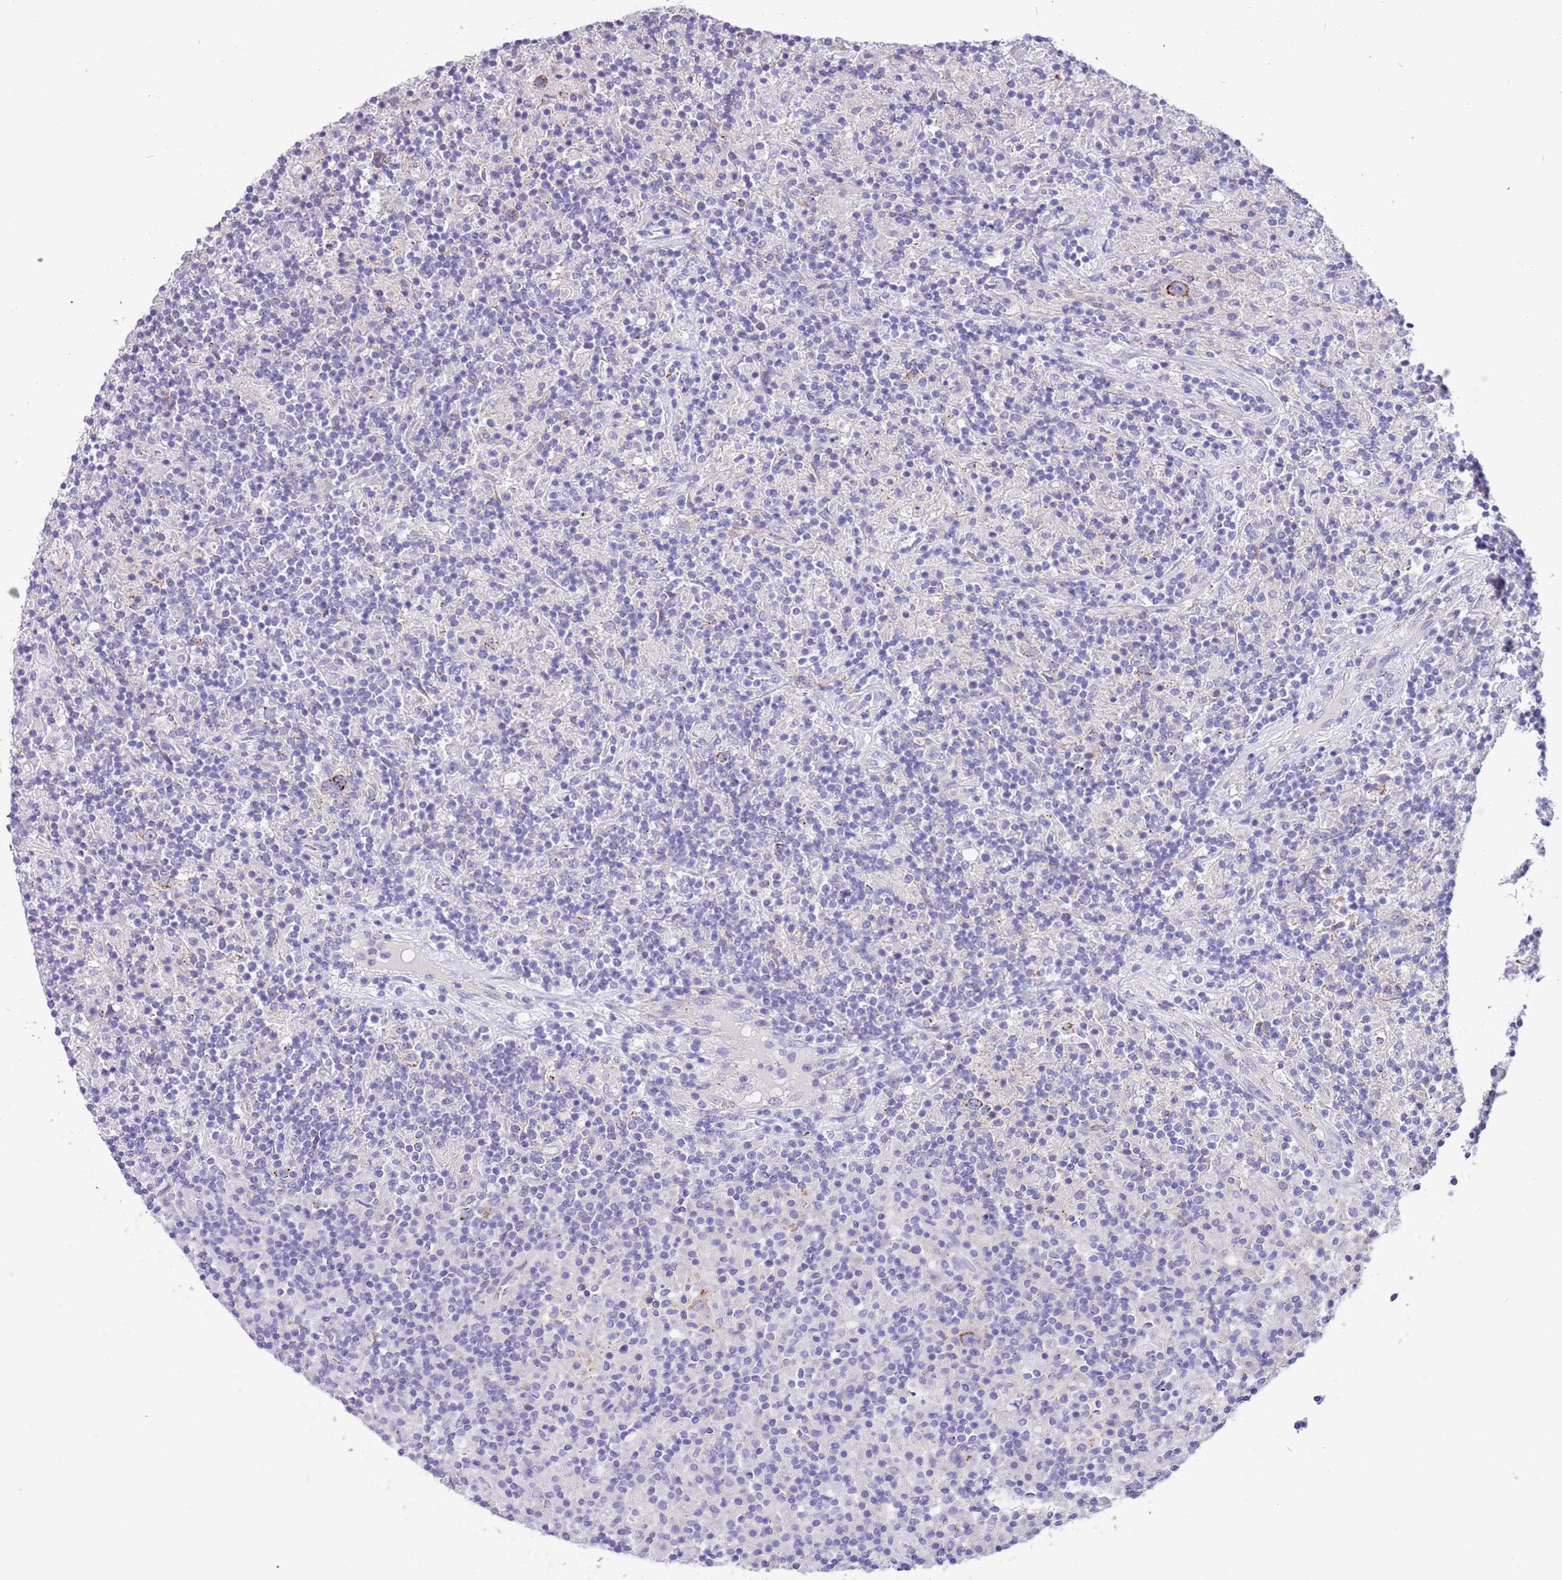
{"staining": {"intensity": "negative", "quantity": "none", "location": "none"}, "tissue": "lymphoma", "cell_type": "Tumor cells", "image_type": "cancer", "snomed": [{"axis": "morphology", "description": "Hodgkin's disease, NOS"}, {"axis": "topography", "description": "Lymph node"}], "caption": "Immunohistochemical staining of human lymphoma exhibits no significant staining in tumor cells.", "gene": "KBTBD3", "patient": {"sex": "male", "age": 70}}